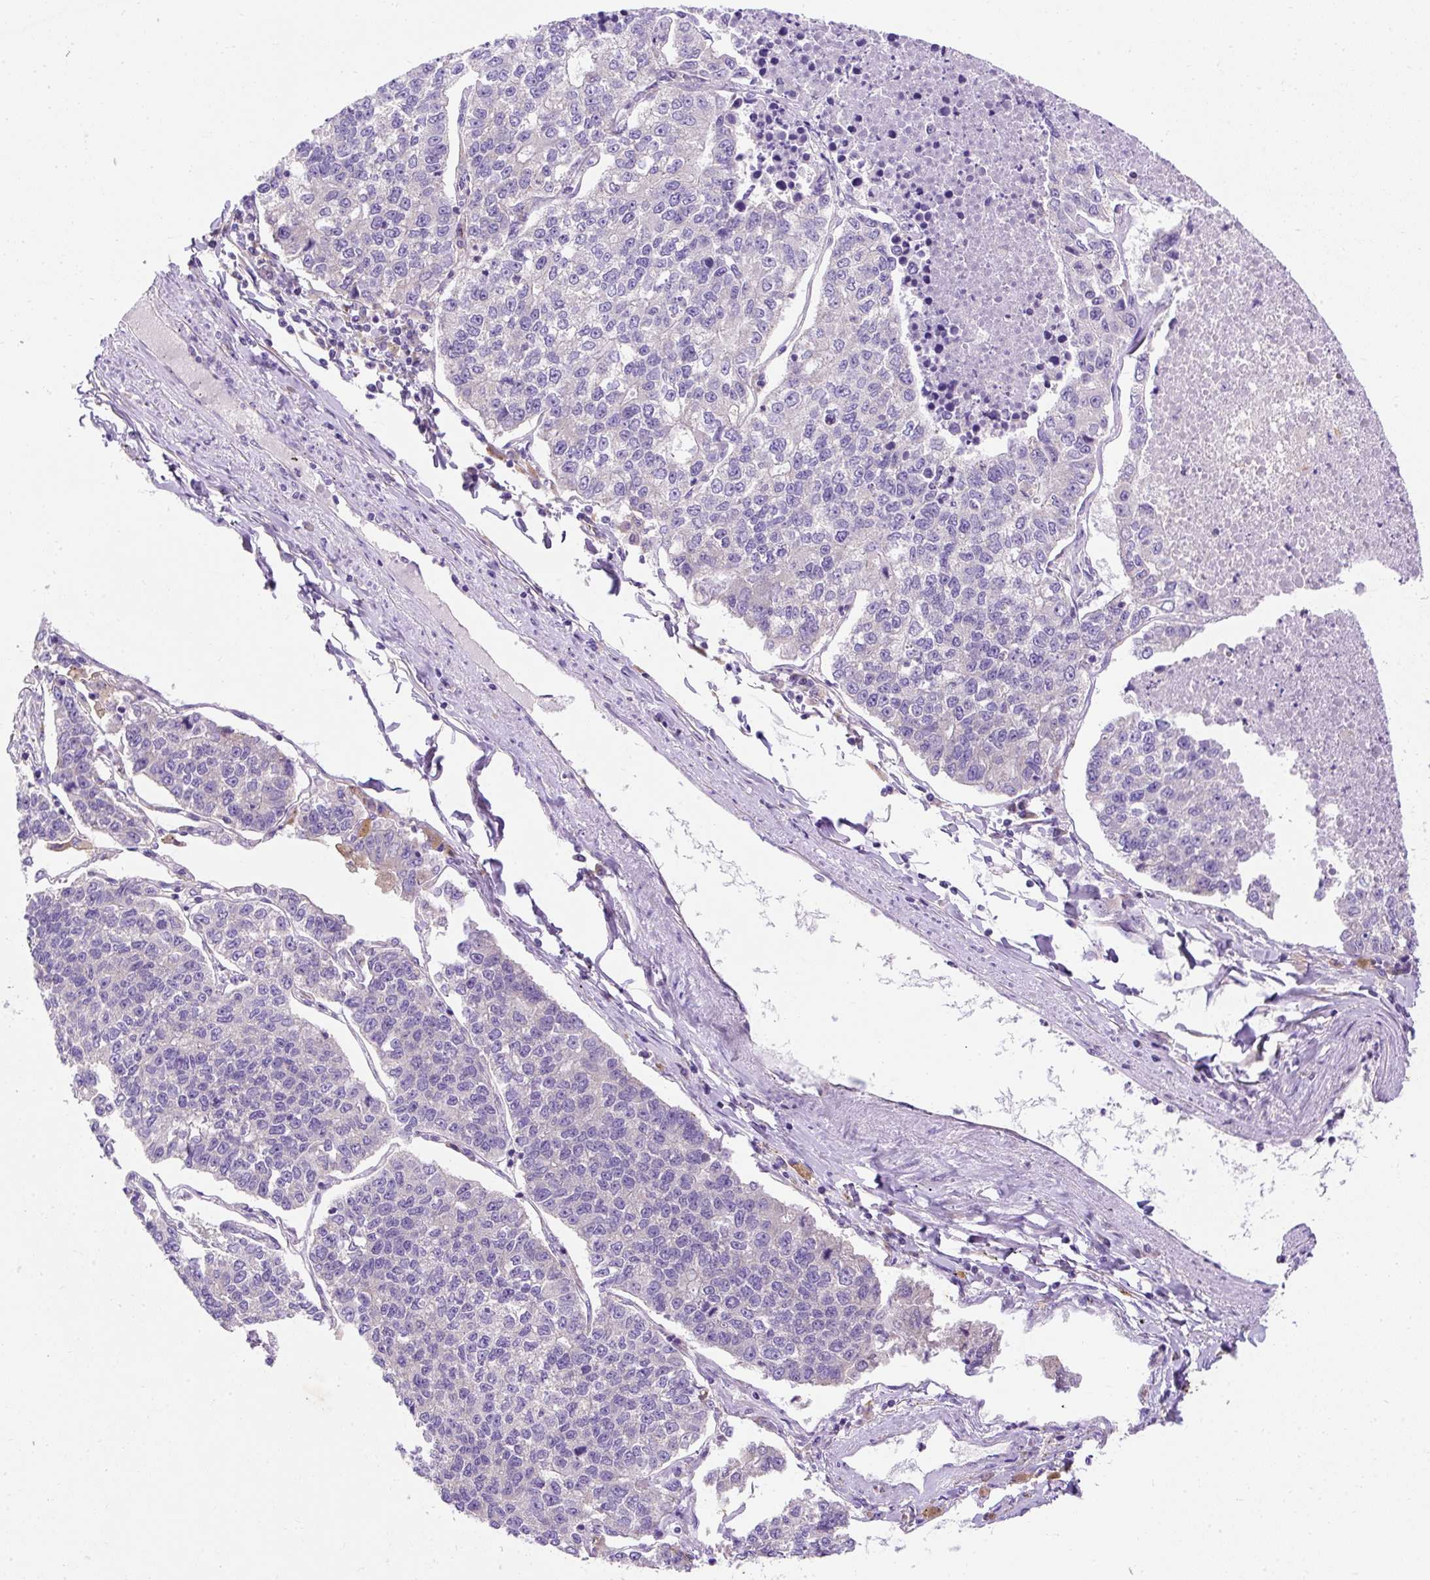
{"staining": {"intensity": "negative", "quantity": "none", "location": "none"}, "tissue": "lung cancer", "cell_type": "Tumor cells", "image_type": "cancer", "snomed": [{"axis": "morphology", "description": "Adenocarcinoma, NOS"}, {"axis": "topography", "description": "Lung"}], "caption": "Immunohistochemistry (IHC) of lung adenocarcinoma shows no expression in tumor cells.", "gene": "OR4K15", "patient": {"sex": "male", "age": 49}}